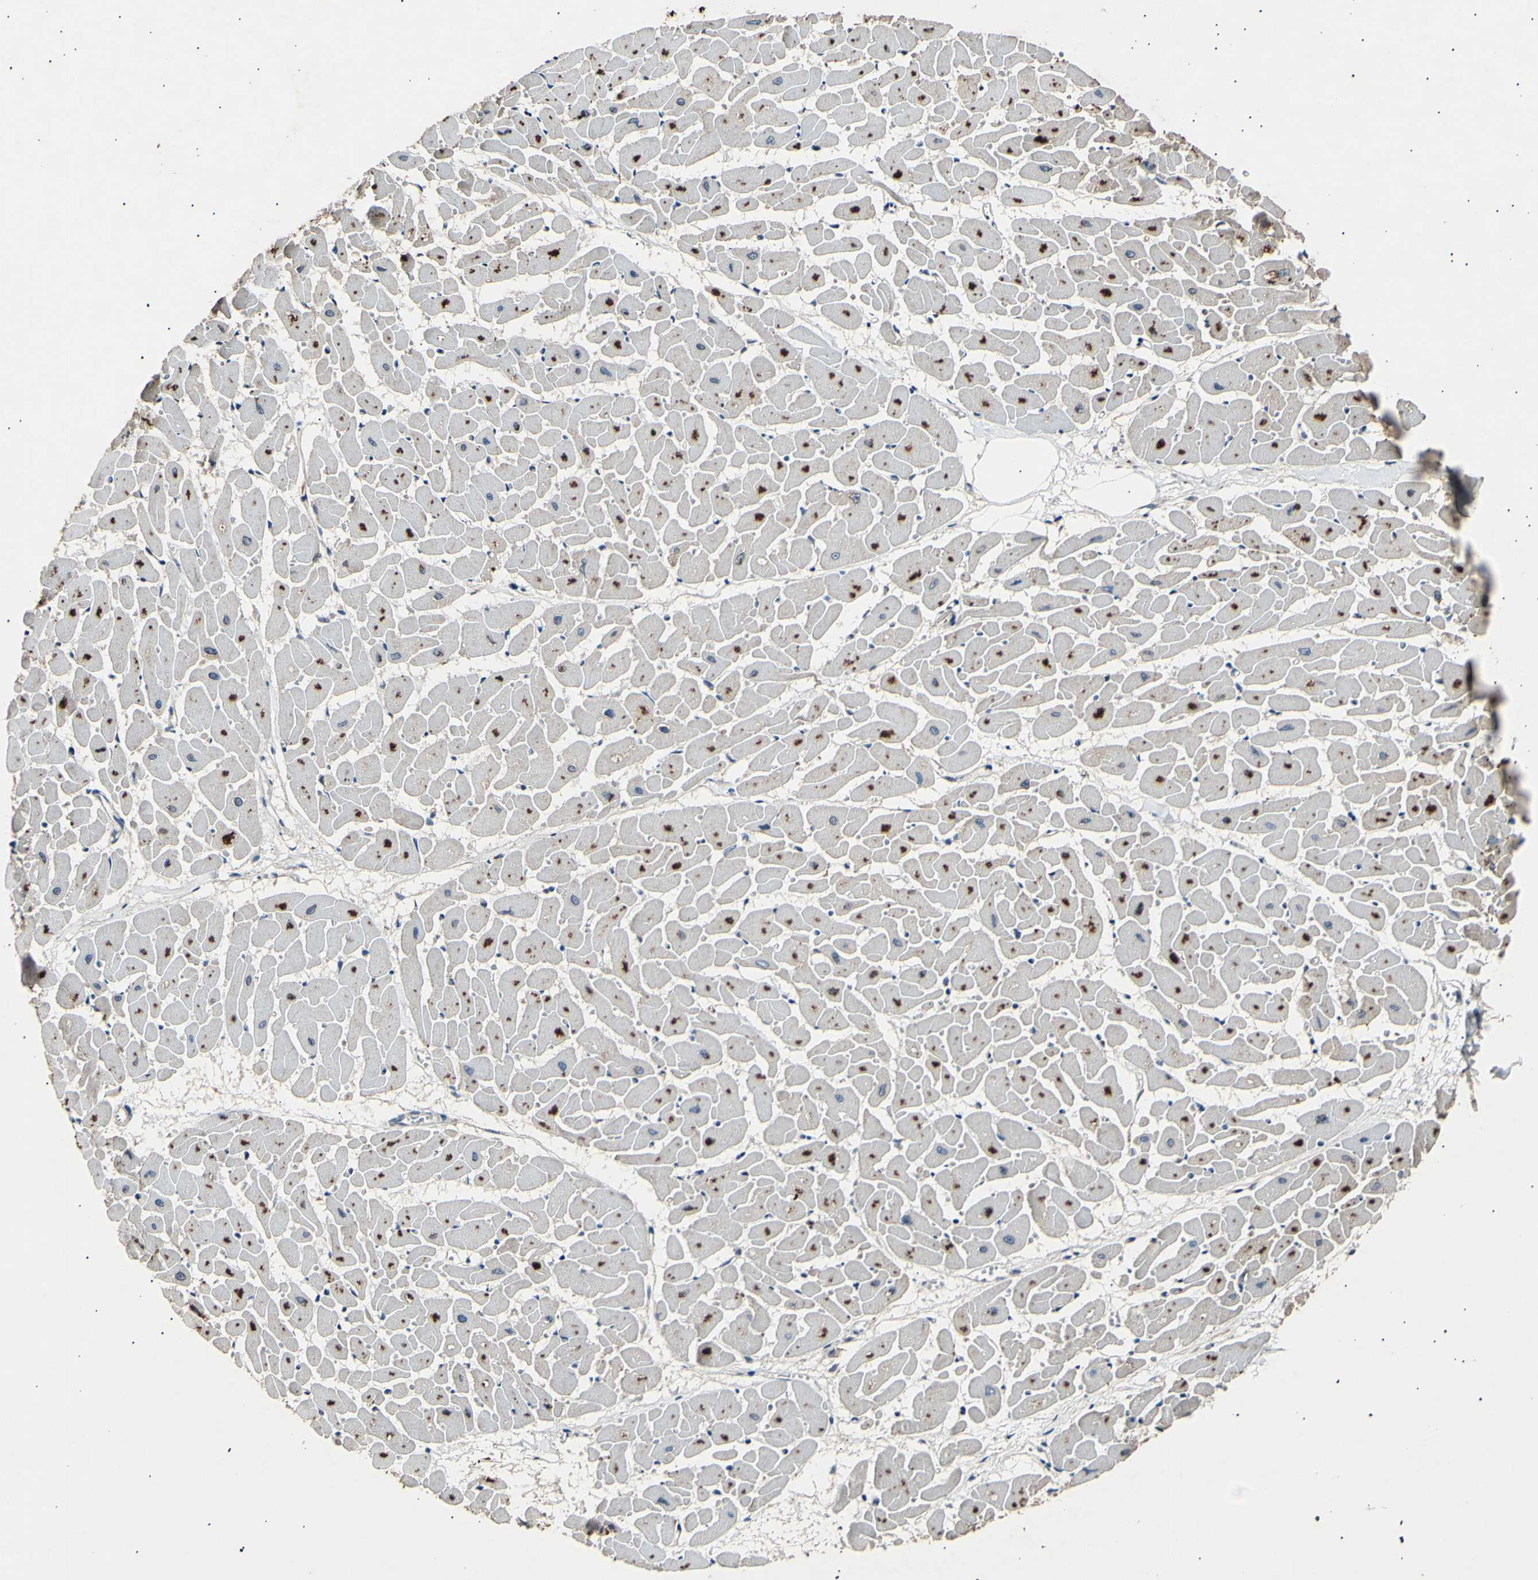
{"staining": {"intensity": "strong", "quantity": "25%-75%", "location": "cytoplasmic/membranous"}, "tissue": "heart muscle", "cell_type": "Cardiomyocytes", "image_type": "normal", "snomed": [{"axis": "morphology", "description": "Normal tissue, NOS"}, {"axis": "topography", "description": "Heart"}], "caption": "Protein staining demonstrates strong cytoplasmic/membranous positivity in approximately 25%-75% of cardiomyocytes in benign heart muscle.", "gene": "ADCY3", "patient": {"sex": "female", "age": 19}}